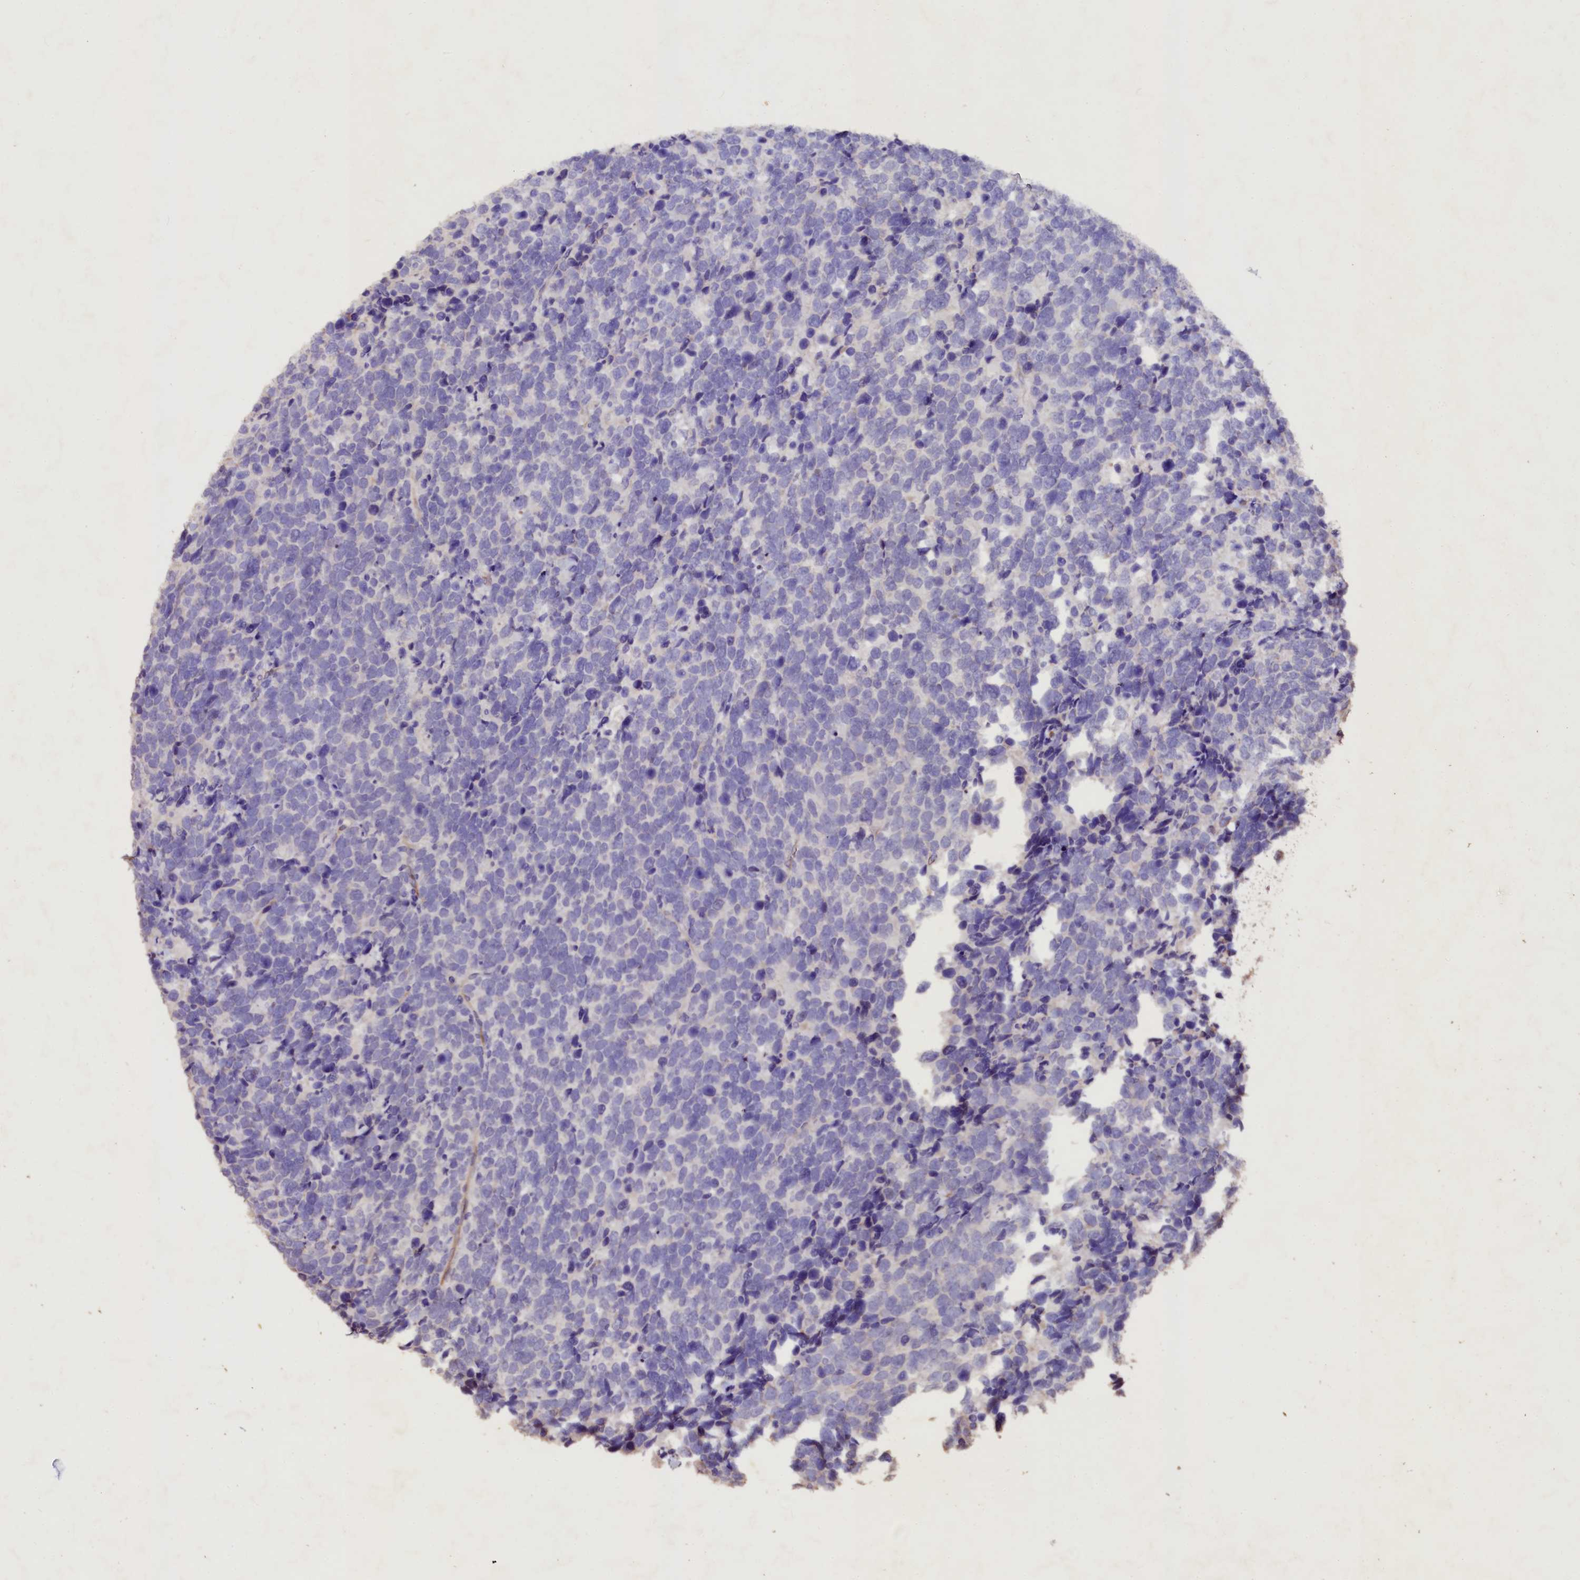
{"staining": {"intensity": "negative", "quantity": "none", "location": "none"}, "tissue": "urothelial cancer", "cell_type": "Tumor cells", "image_type": "cancer", "snomed": [{"axis": "morphology", "description": "Urothelial carcinoma, High grade"}, {"axis": "topography", "description": "Urinary bladder"}], "caption": "Human high-grade urothelial carcinoma stained for a protein using immunohistochemistry demonstrates no positivity in tumor cells.", "gene": "VPS36", "patient": {"sex": "female", "age": 82}}